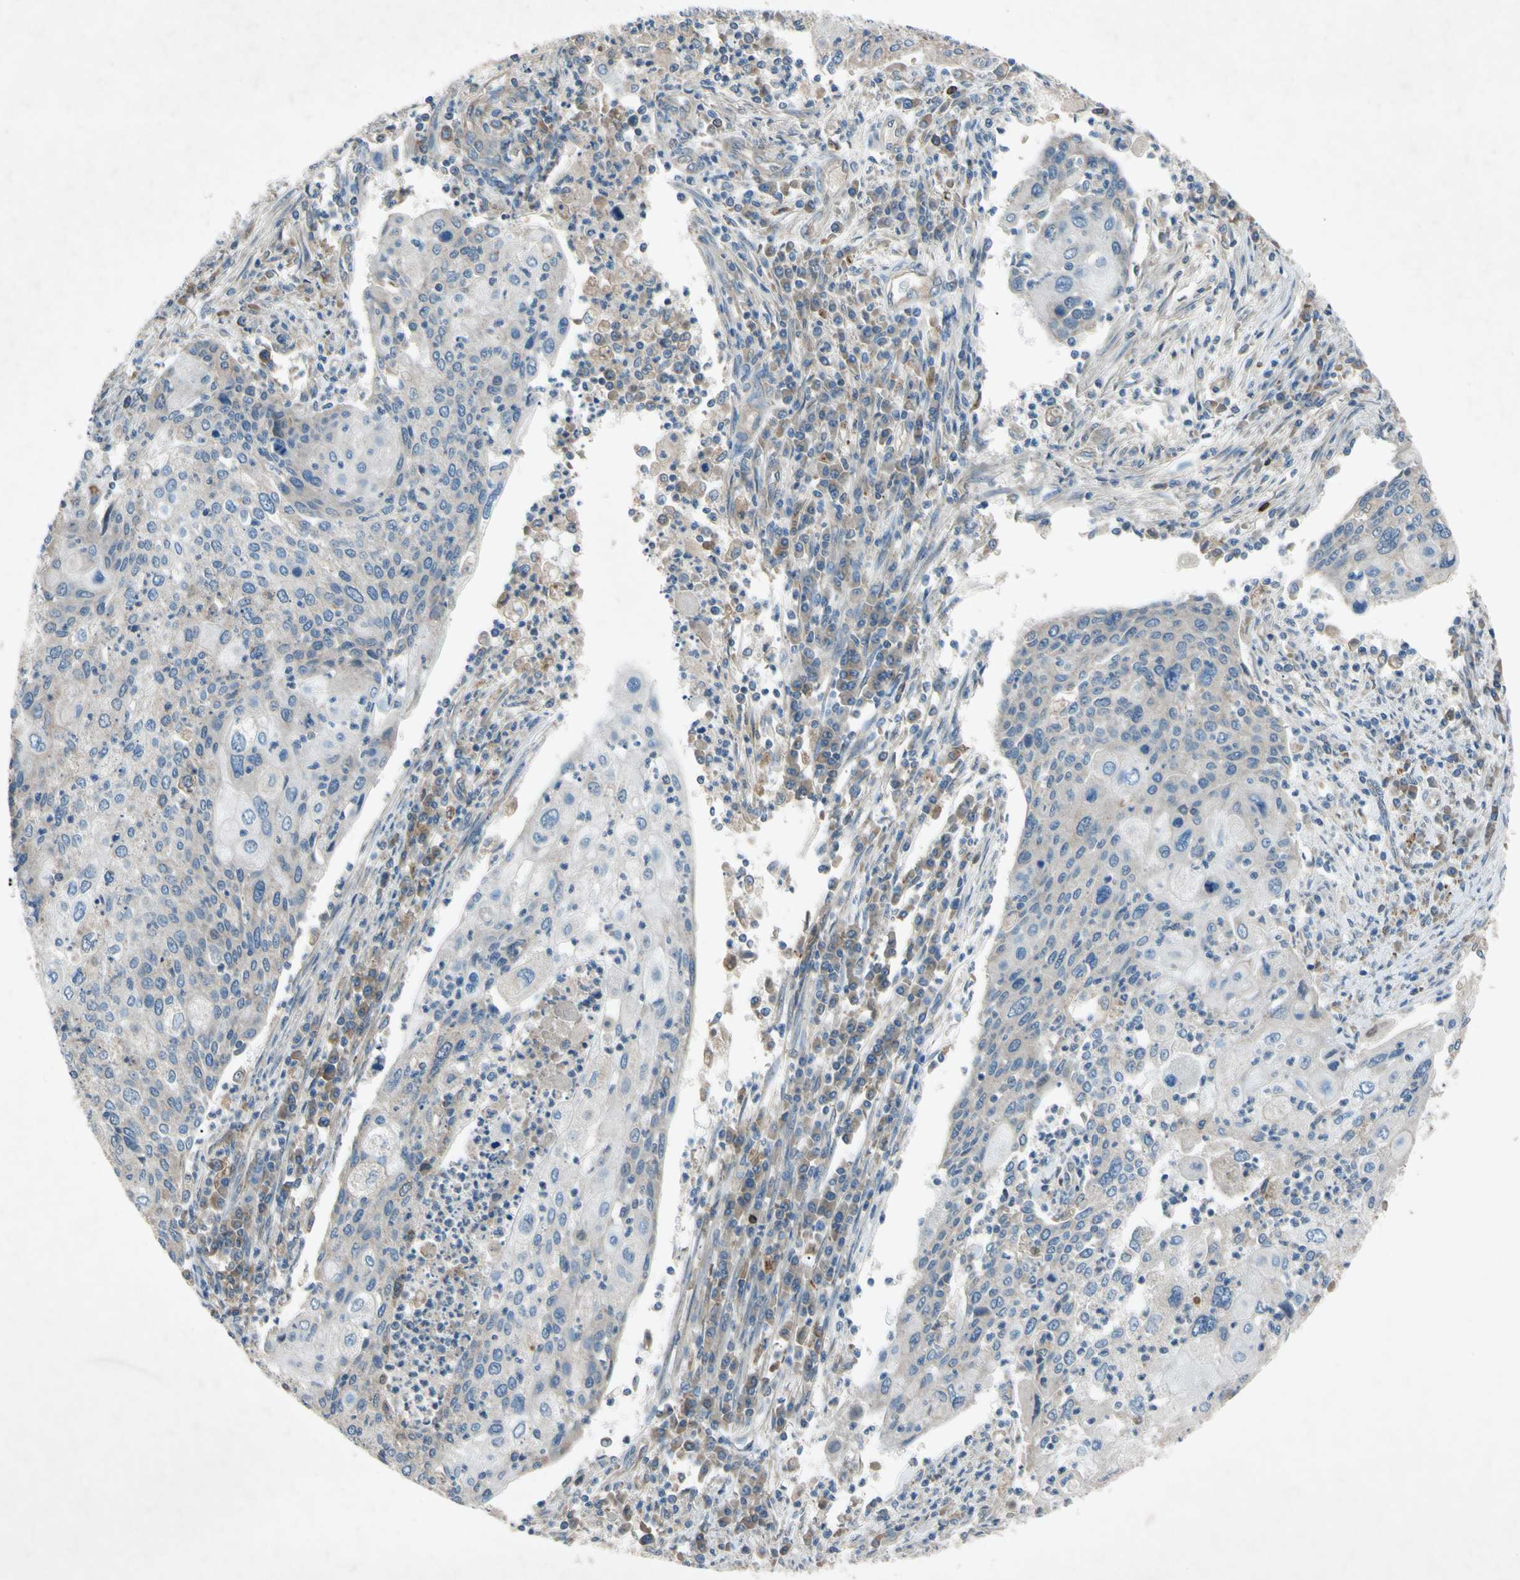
{"staining": {"intensity": "weak", "quantity": "<25%", "location": "cytoplasmic/membranous"}, "tissue": "cervical cancer", "cell_type": "Tumor cells", "image_type": "cancer", "snomed": [{"axis": "morphology", "description": "Squamous cell carcinoma, NOS"}, {"axis": "topography", "description": "Cervix"}], "caption": "Protein analysis of cervical cancer demonstrates no significant expression in tumor cells.", "gene": "HILPDA", "patient": {"sex": "female", "age": 40}}